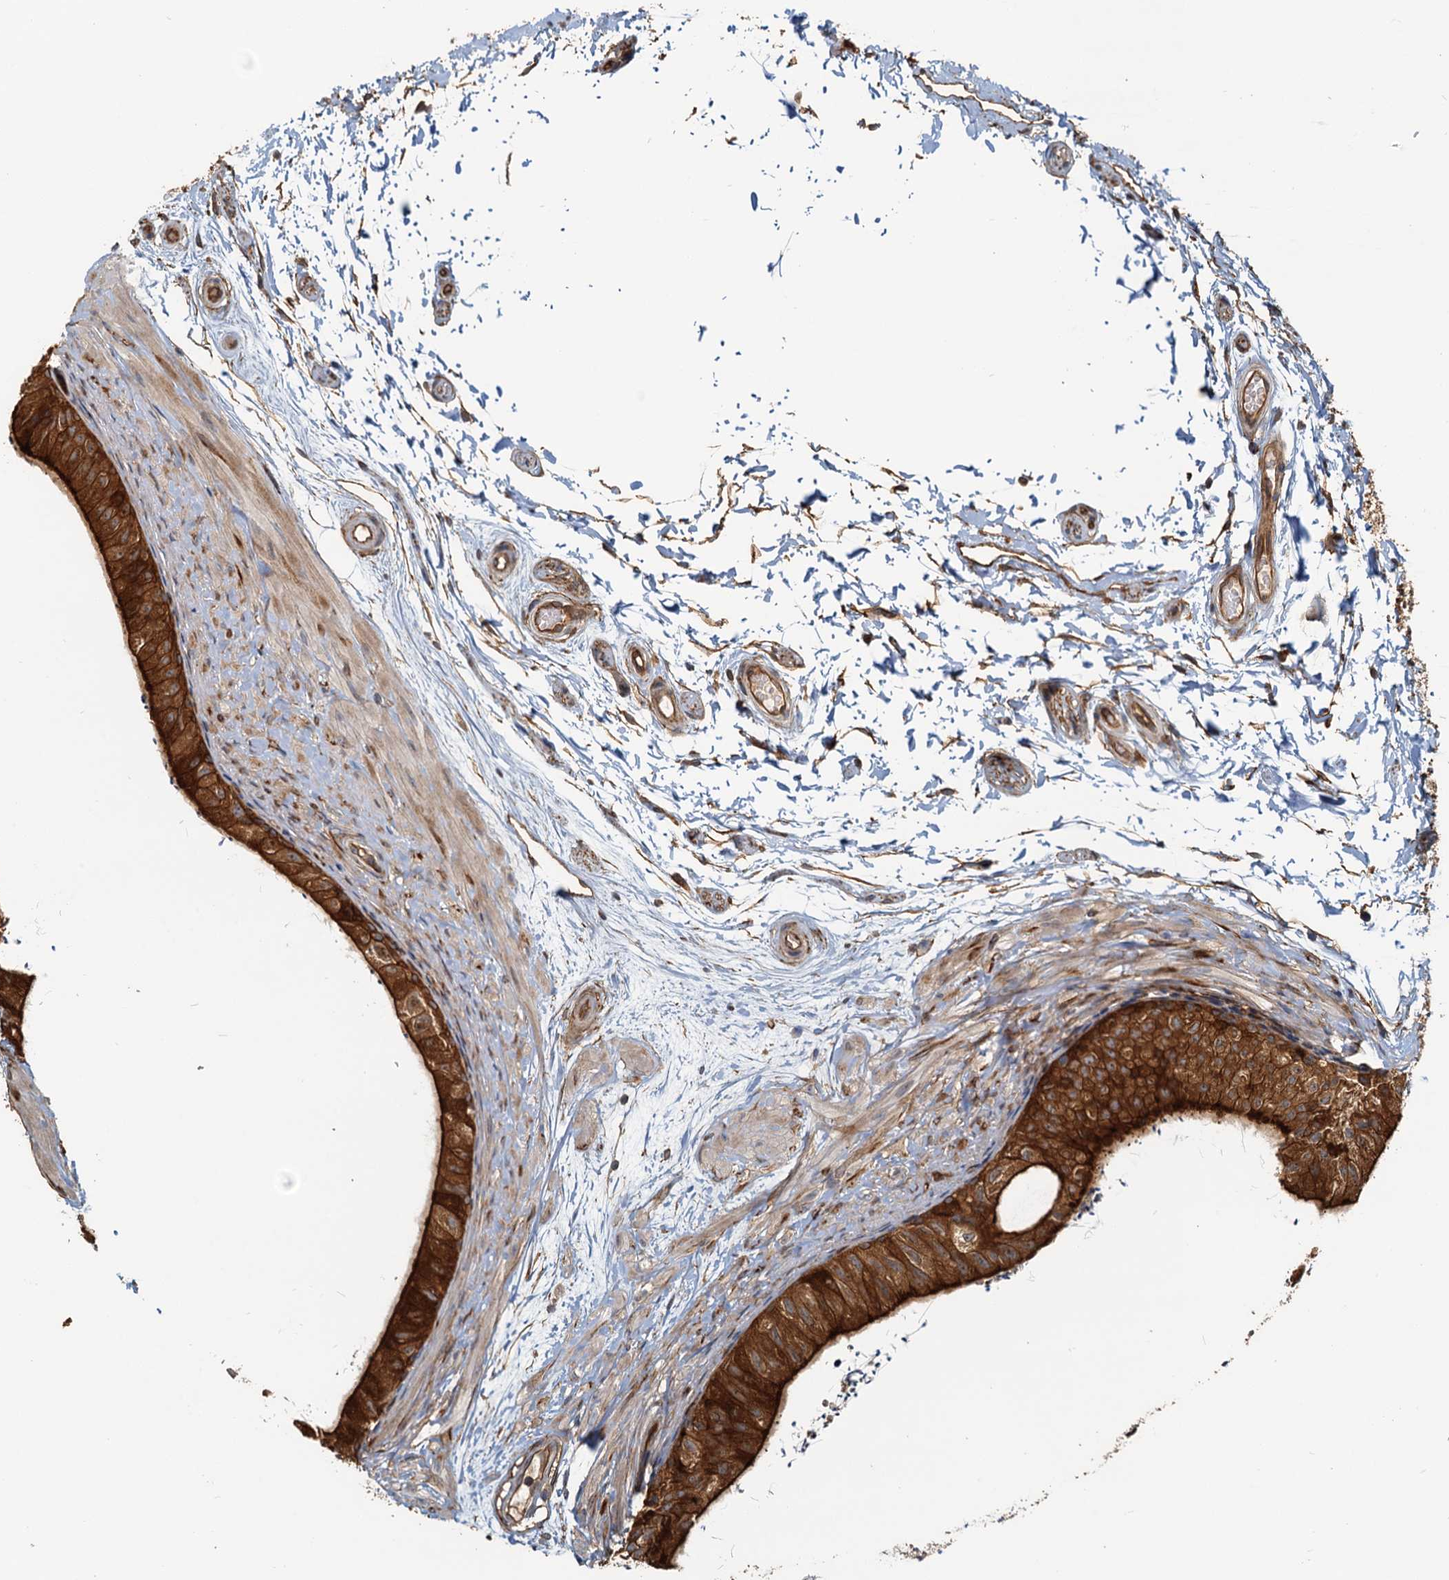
{"staining": {"intensity": "strong", "quantity": ">75%", "location": "cytoplasmic/membranous"}, "tissue": "epididymis", "cell_type": "Glandular cells", "image_type": "normal", "snomed": [{"axis": "morphology", "description": "Normal tissue, NOS"}, {"axis": "topography", "description": "Epididymis"}], "caption": "Brown immunohistochemical staining in benign human epididymis displays strong cytoplasmic/membranous positivity in approximately >75% of glandular cells.", "gene": "NIPAL3", "patient": {"sex": "male", "age": 50}}